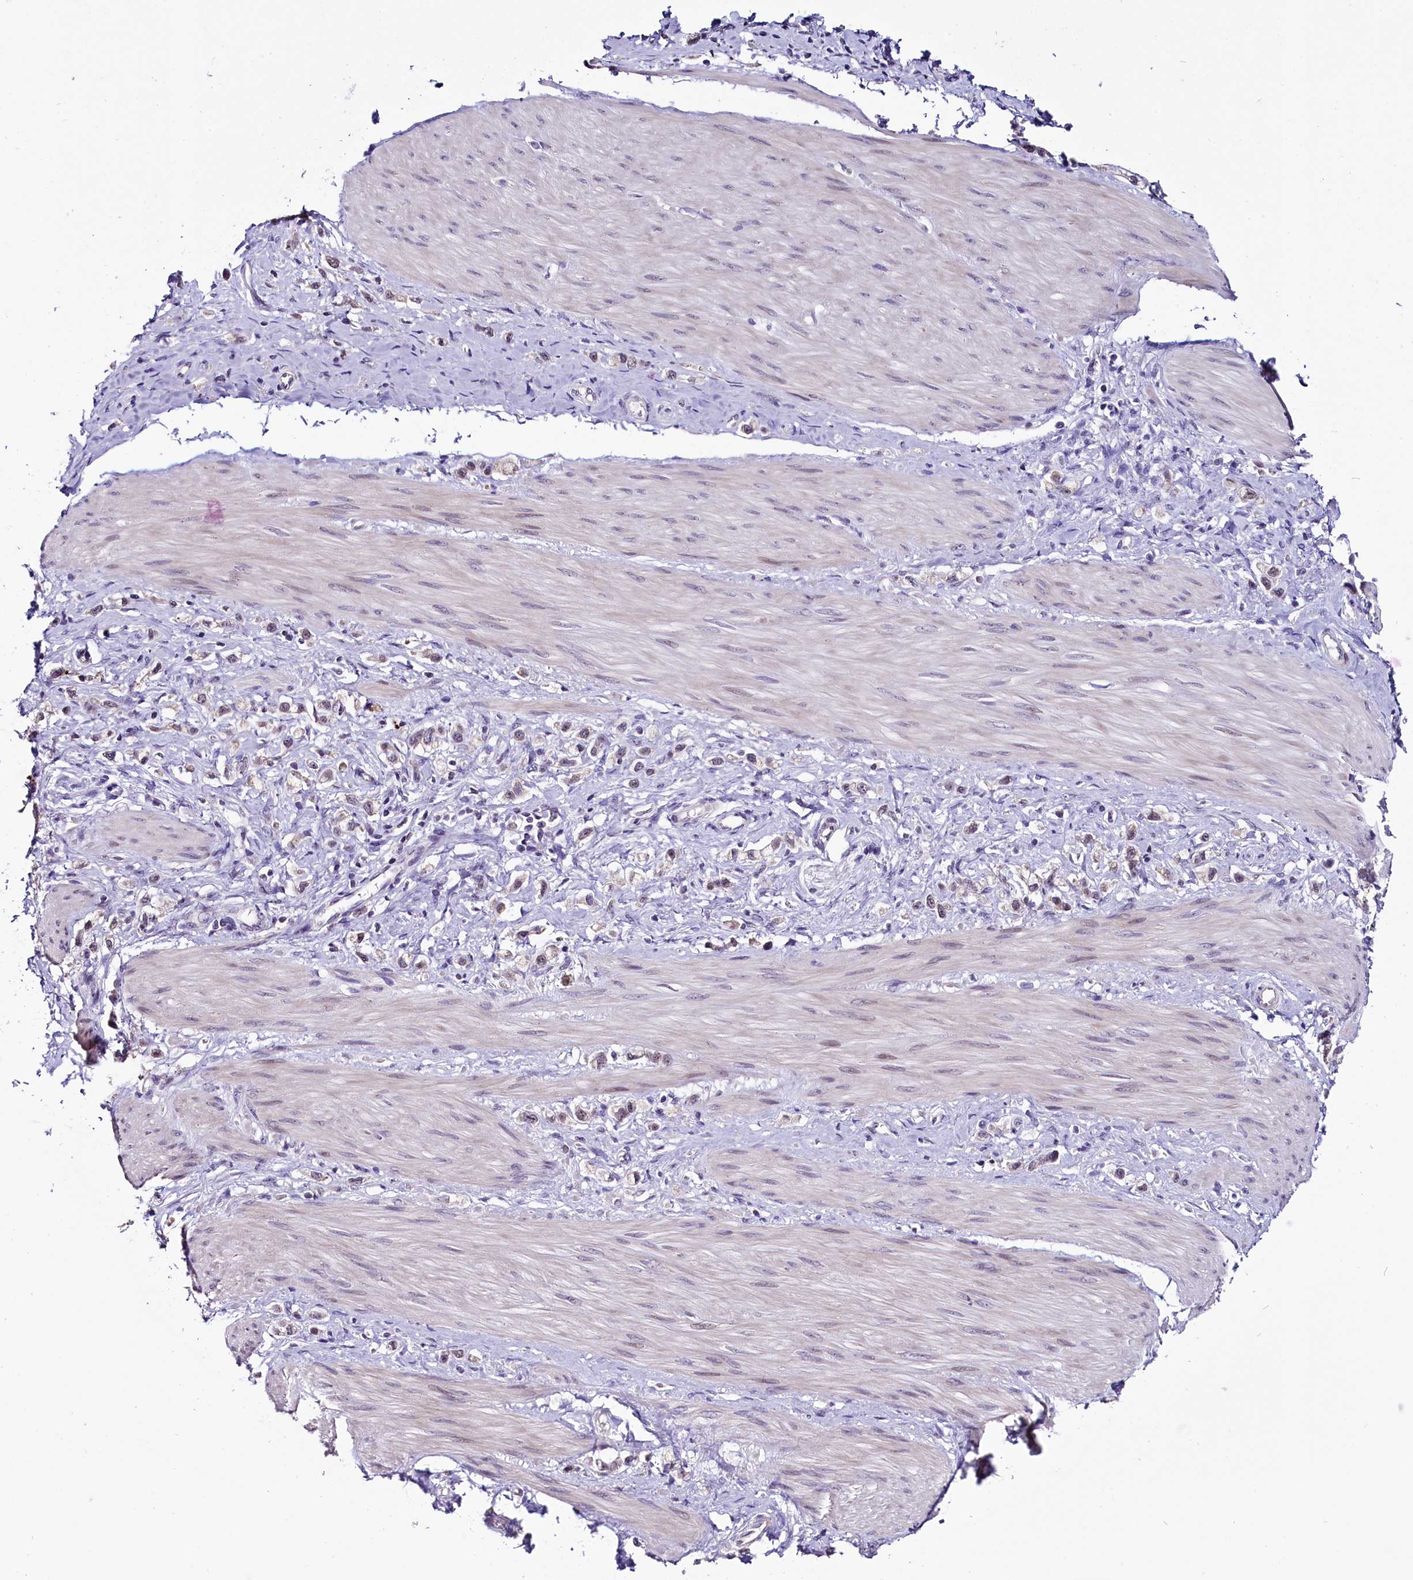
{"staining": {"intensity": "weak", "quantity": "25%-75%", "location": "nuclear"}, "tissue": "stomach cancer", "cell_type": "Tumor cells", "image_type": "cancer", "snomed": [{"axis": "morphology", "description": "Adenocarcinoma, NOS"}, {"axis": "topography", "description": "Stomach"}], "caption": "Approximately 25%-75% of tumor cells in human stomach adenocarcinoma exhibit weak nuclear protein expression as visualized by brown immunohistochemical staining.", "gene": "RPUSD2", "patient": {"sex": "female", "age": 65}}